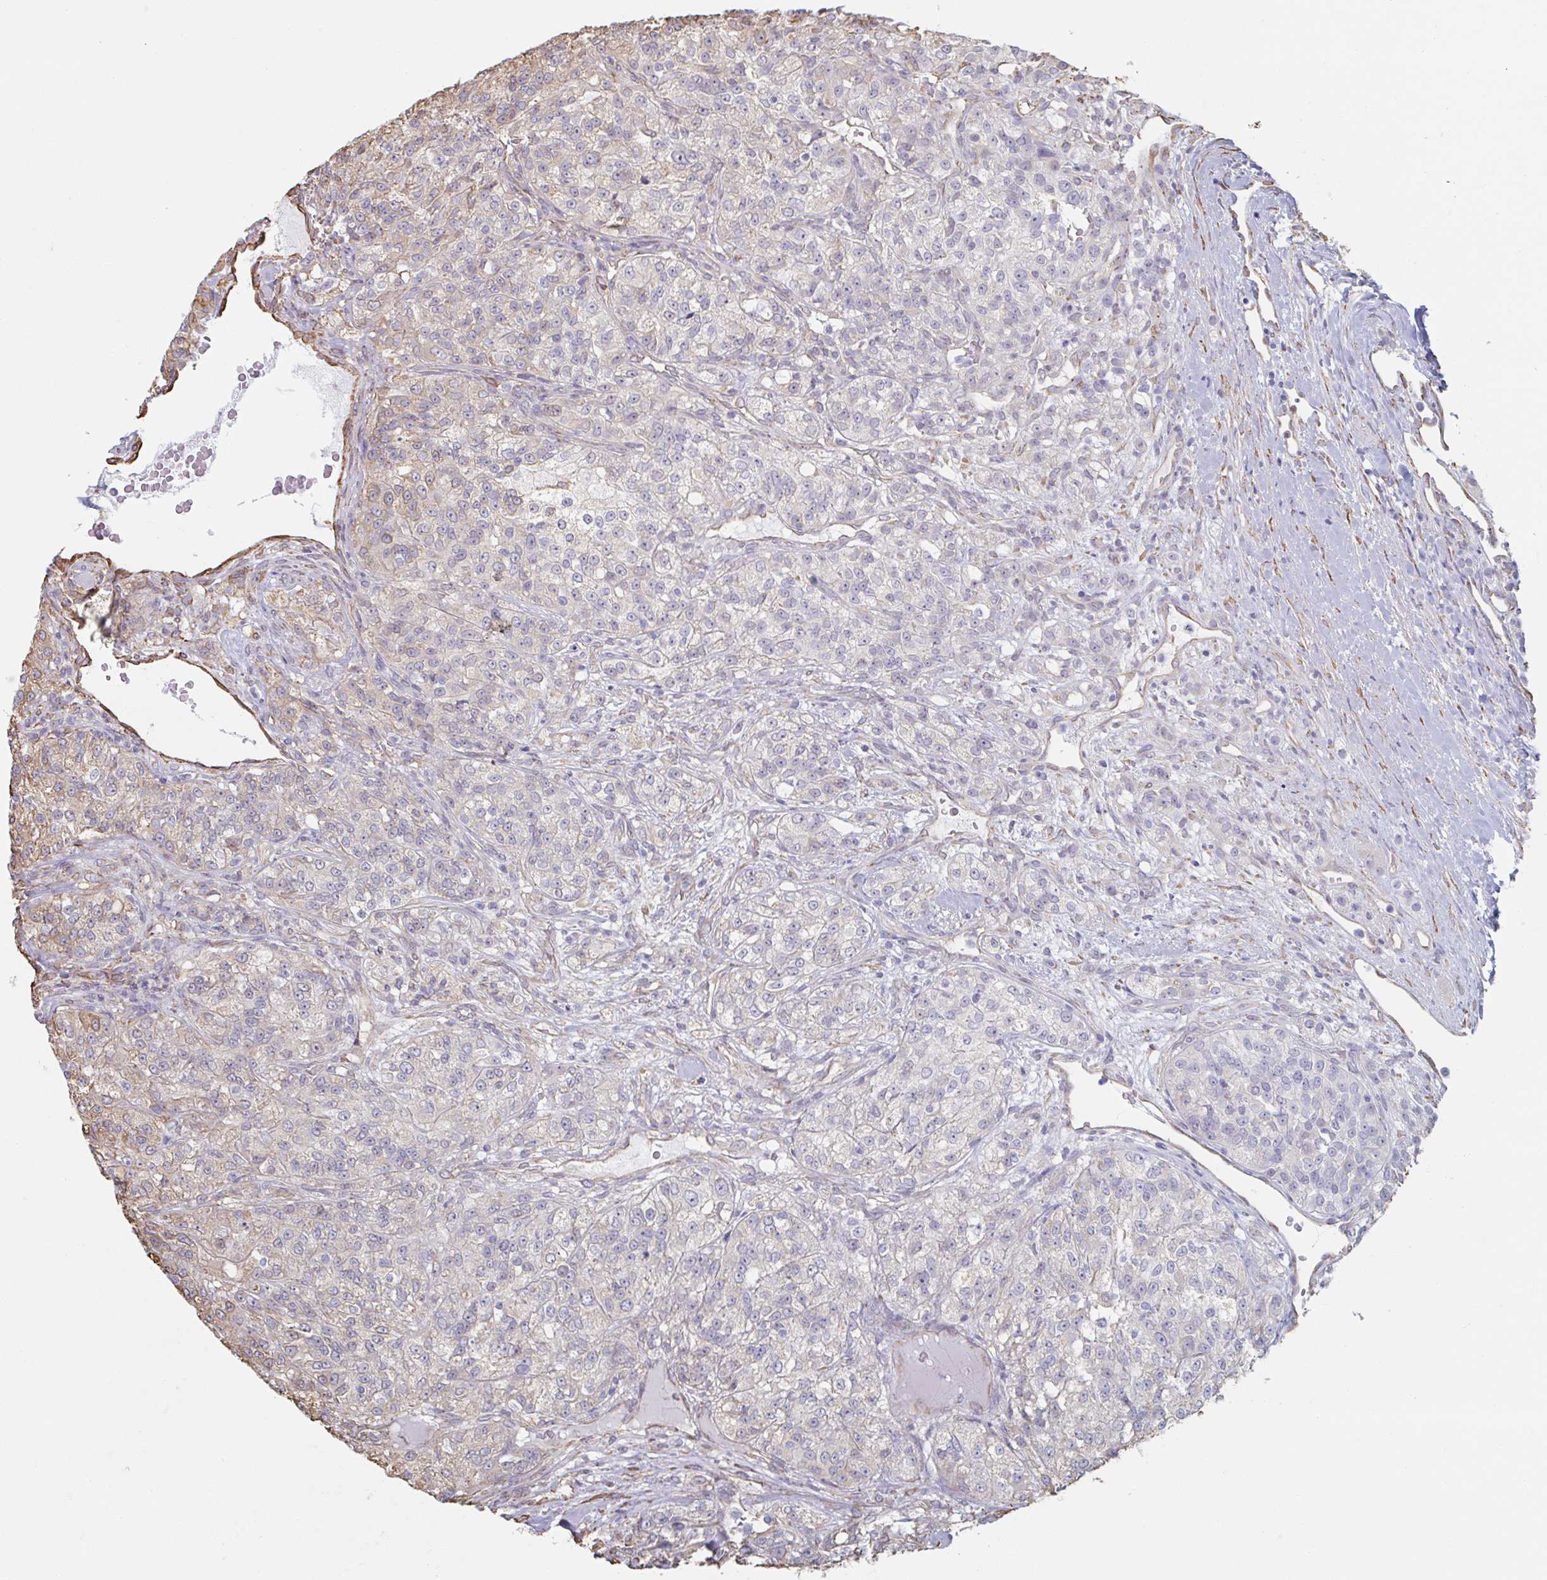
{"staining": {"intensity": "moderate", "quantity": "<25%", "location": "cytoplasmic/membranous"}, "tissue": "renal cancer", "cell_type": "Tumor cells", "image_type": "cancer", "snomed": [{"axis": "morphology", "description": "Adenocarcinoma, NOS"}, {"axis": "topography", "description": "Kidney"}], "caption": "About <25% of tumor cells in renal cancer (adenocarcinoma) show moderate cytoplasmic/membranous protein expression as visualized by brown immunohistochemical staining.", "gene": "RAB5IF", "patient": {"sex": "female", "age": 63}}